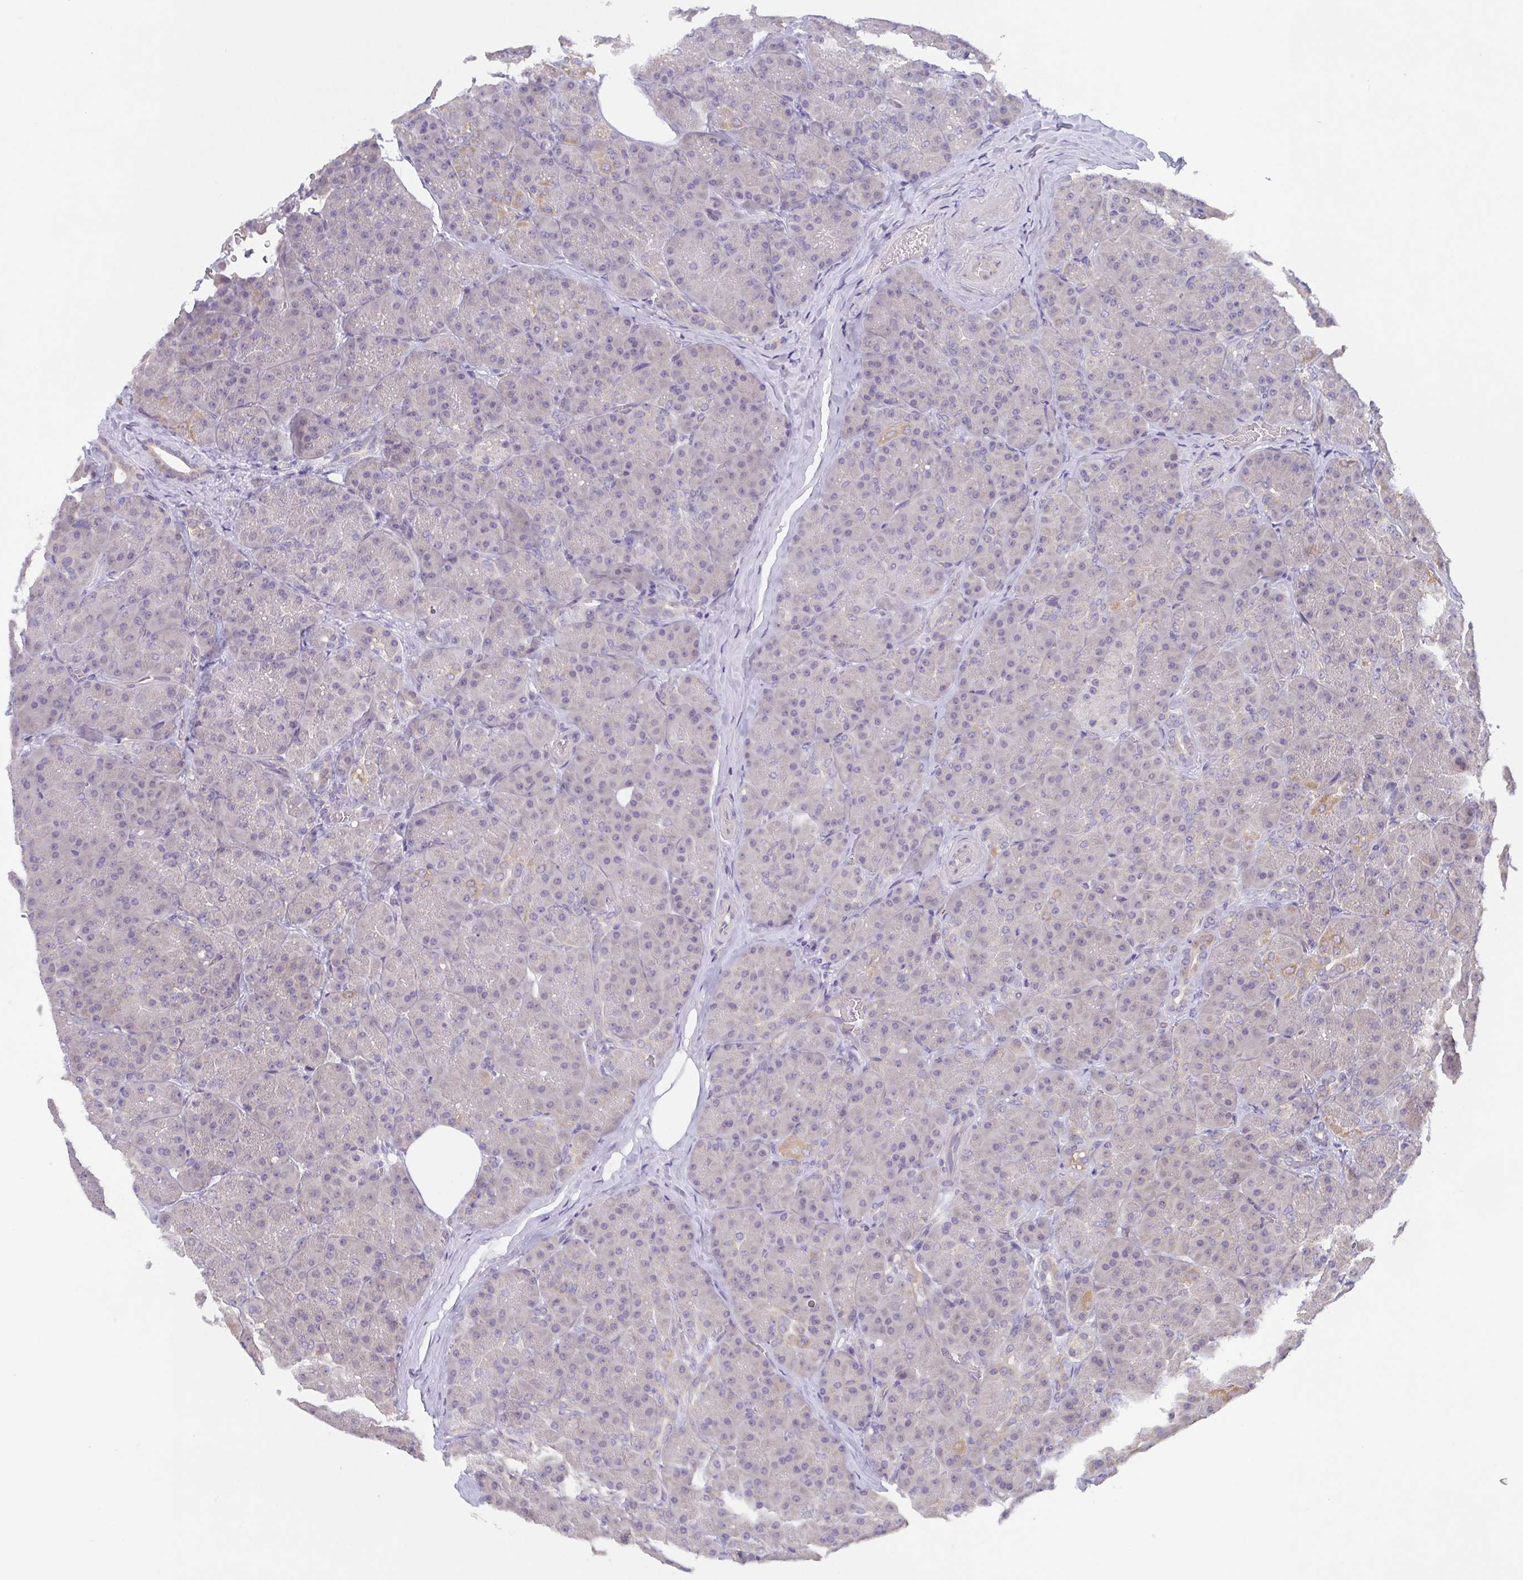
{"staining": {"intensity": "weak", "quantity": "<25%", "location": "cytoplasmic/membranous"}, "tissue": "pancreas", "cell_type": "Exocrine glandular cells", "image_type": "normal", "snomed": [{"axis": "morphology", "description": "Normal tissue, NOS"}, {"axis": "topography", "description": "Pancreas"}], "caption": "DAB (3,3'-diaminobenzidine) immunohistochemical staining of unremarkable human pancreas exhibits no significant positivity in exocrine glandular cells. (DAB immunohistochemistry (IHC) visualized using brightfield microscopy, high magnification).", "gene": "OSBPL7", "patient": {"sex": "male", "age": 57}}